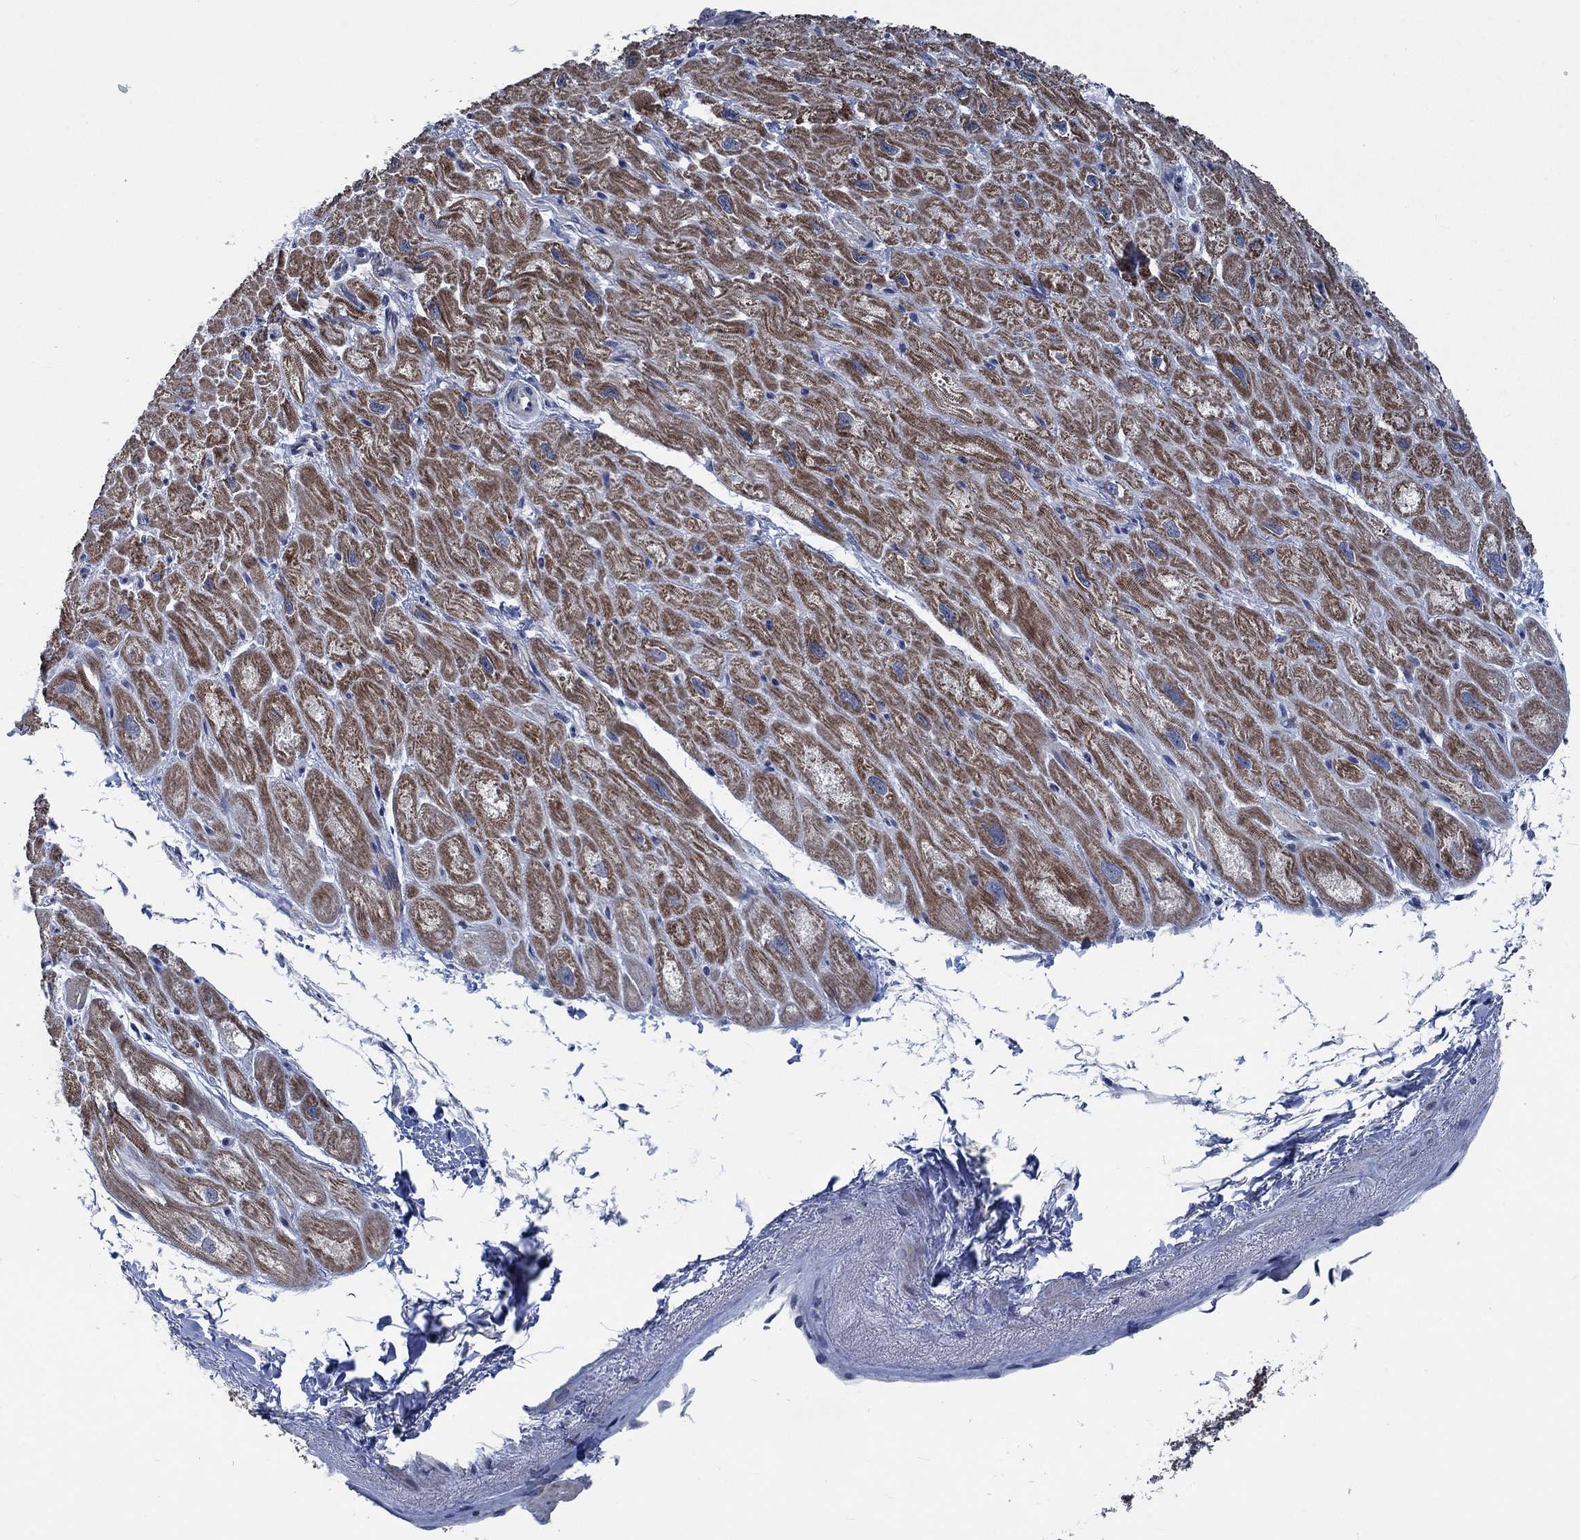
{"staining": {"intensity": "strong", "quantity": "25%-75%", "location": "cytoplasmic/membranous"}, "tissue": "heart muscle", "cell_type": "Cardiomyocytes", "image_type": "normal", "snomed": [{"axis": "morphology", "description": "Normal tissue, NOS"}, {"axis": "topography", "description": "Heart"}], "caption": "High-magnification brightfield microscopy of normal heart muscle stained with DAB (brown) and counterstained with hematoxylin (blue). cardiomyocytes exhibit strong cytoplasmic/membranous staining is present in approximately25%-75% of cells. Immunohistochemistry (ihc) stains the protein in brown and the nuclei are stained blue.", "gene": "OBSCN", "patient": {"sex": "male", "age": 66}}